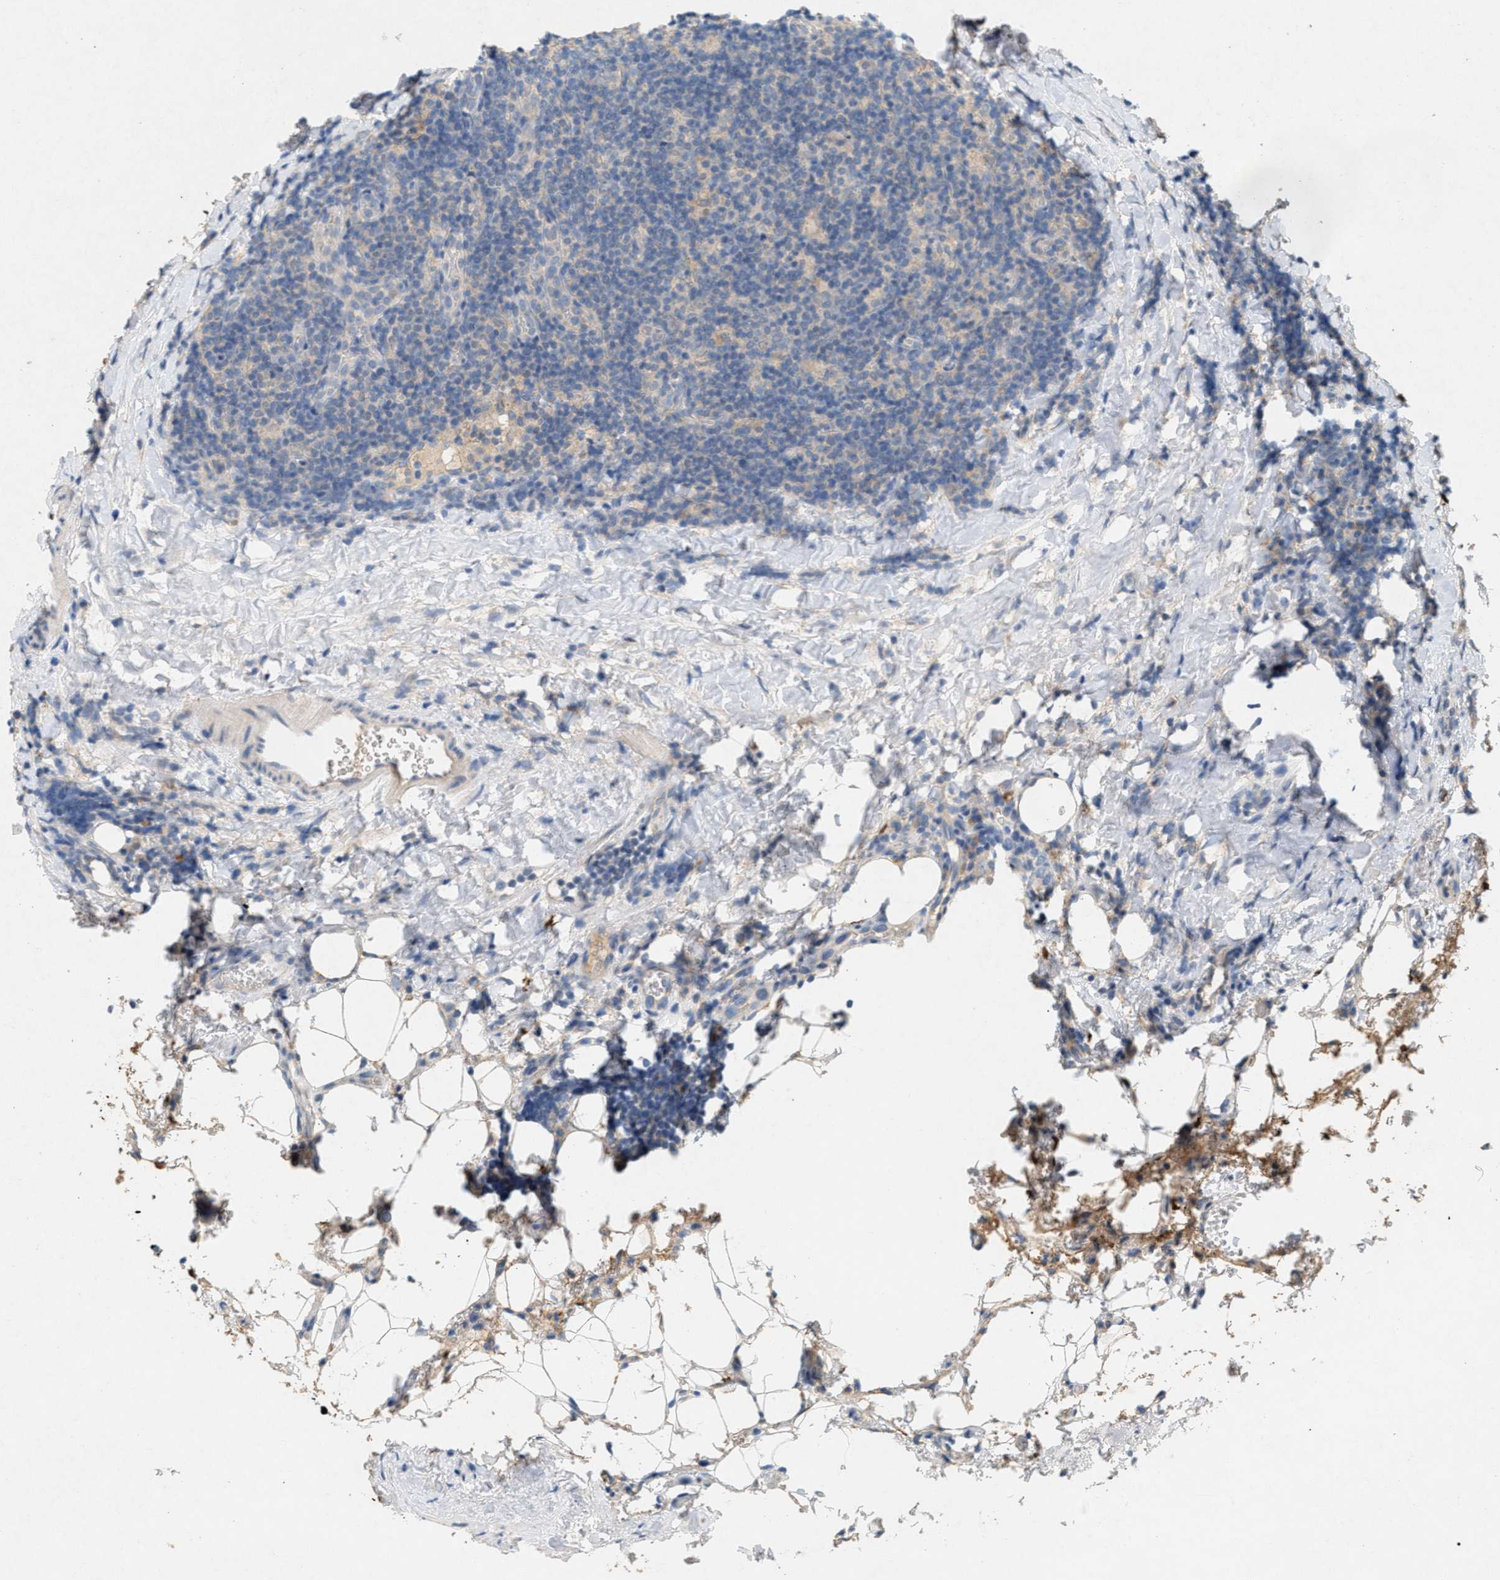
{"staining": {"intensity": "negative", "quantity": "none", "location": "none"}, "tissue": "lymphoma", "cell_type": "Tumor cells", "image_type": "cancer", "snomed": [{"axis": "morphology", "description": "Hodgkin's disease, NOS"}, {"axis": "topography", "description": "Lymph node"}], "caption": "Immunohistochemistry (IHC) image of human lymphoma stained for a protein (brown), which reveals no positivity in tumor cells.", "gene": "DCAF7", "patient": {"sex": "female", "age": 57}}